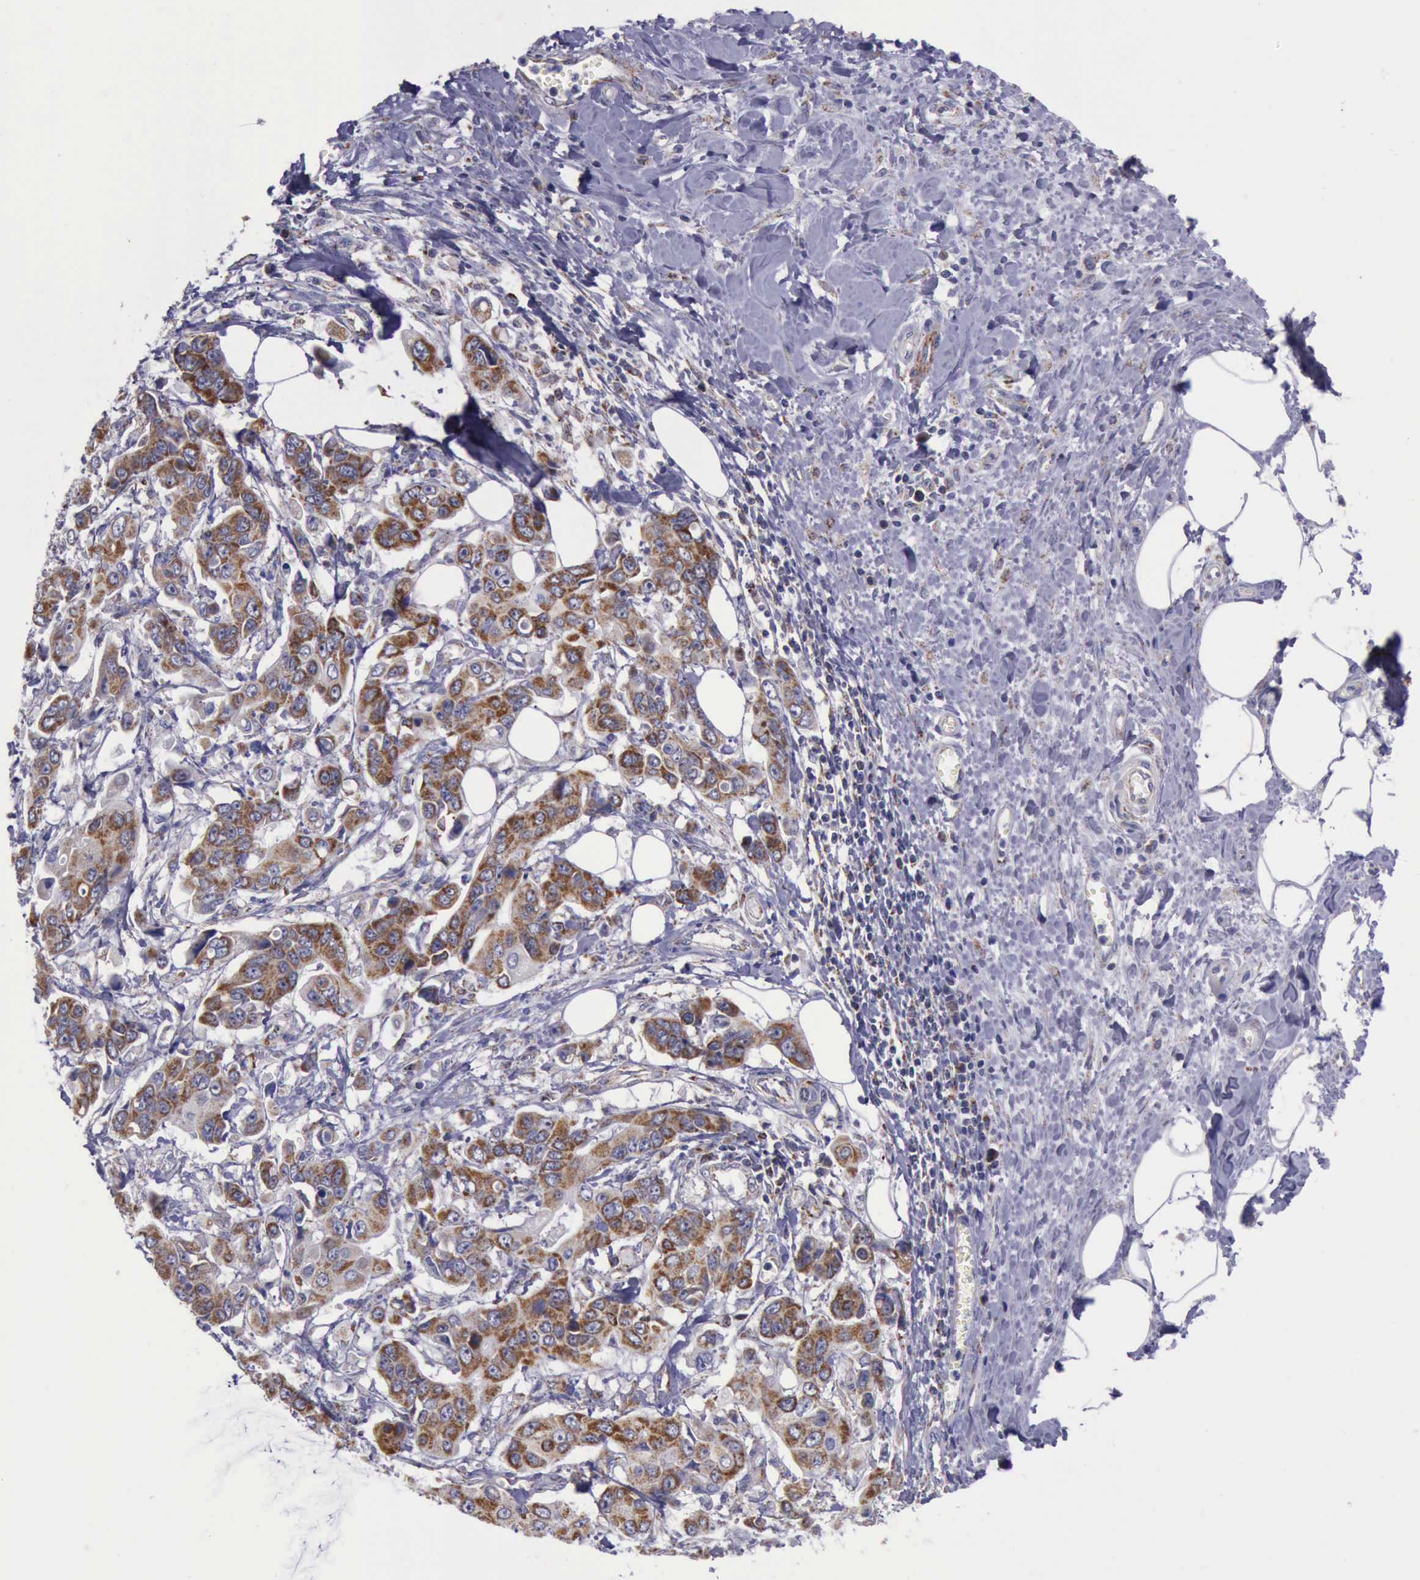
{"staining": {"intensity": "moderate", "quantity": "25%-75%", "location": "cytoplasmic/membranous"}, "tissue": "stomach cancer", "cell_type": "Tumor cells", "image_type": "cancer", "snomed": [{"axis": "morphology", "description": "Adenocarcinoma, NOS"}, {"axis": "topography", "description": "Stomach, upper"}], "caption": "About 25%-75% of tumor cells in adenocarcinoma (stomach) reveal moderate cytoplasmic/membranous protein expression as visualized by brown immunohistochemical staining.", "gene": "TXN2", "patient": {"sex": "male", "age": 80}}